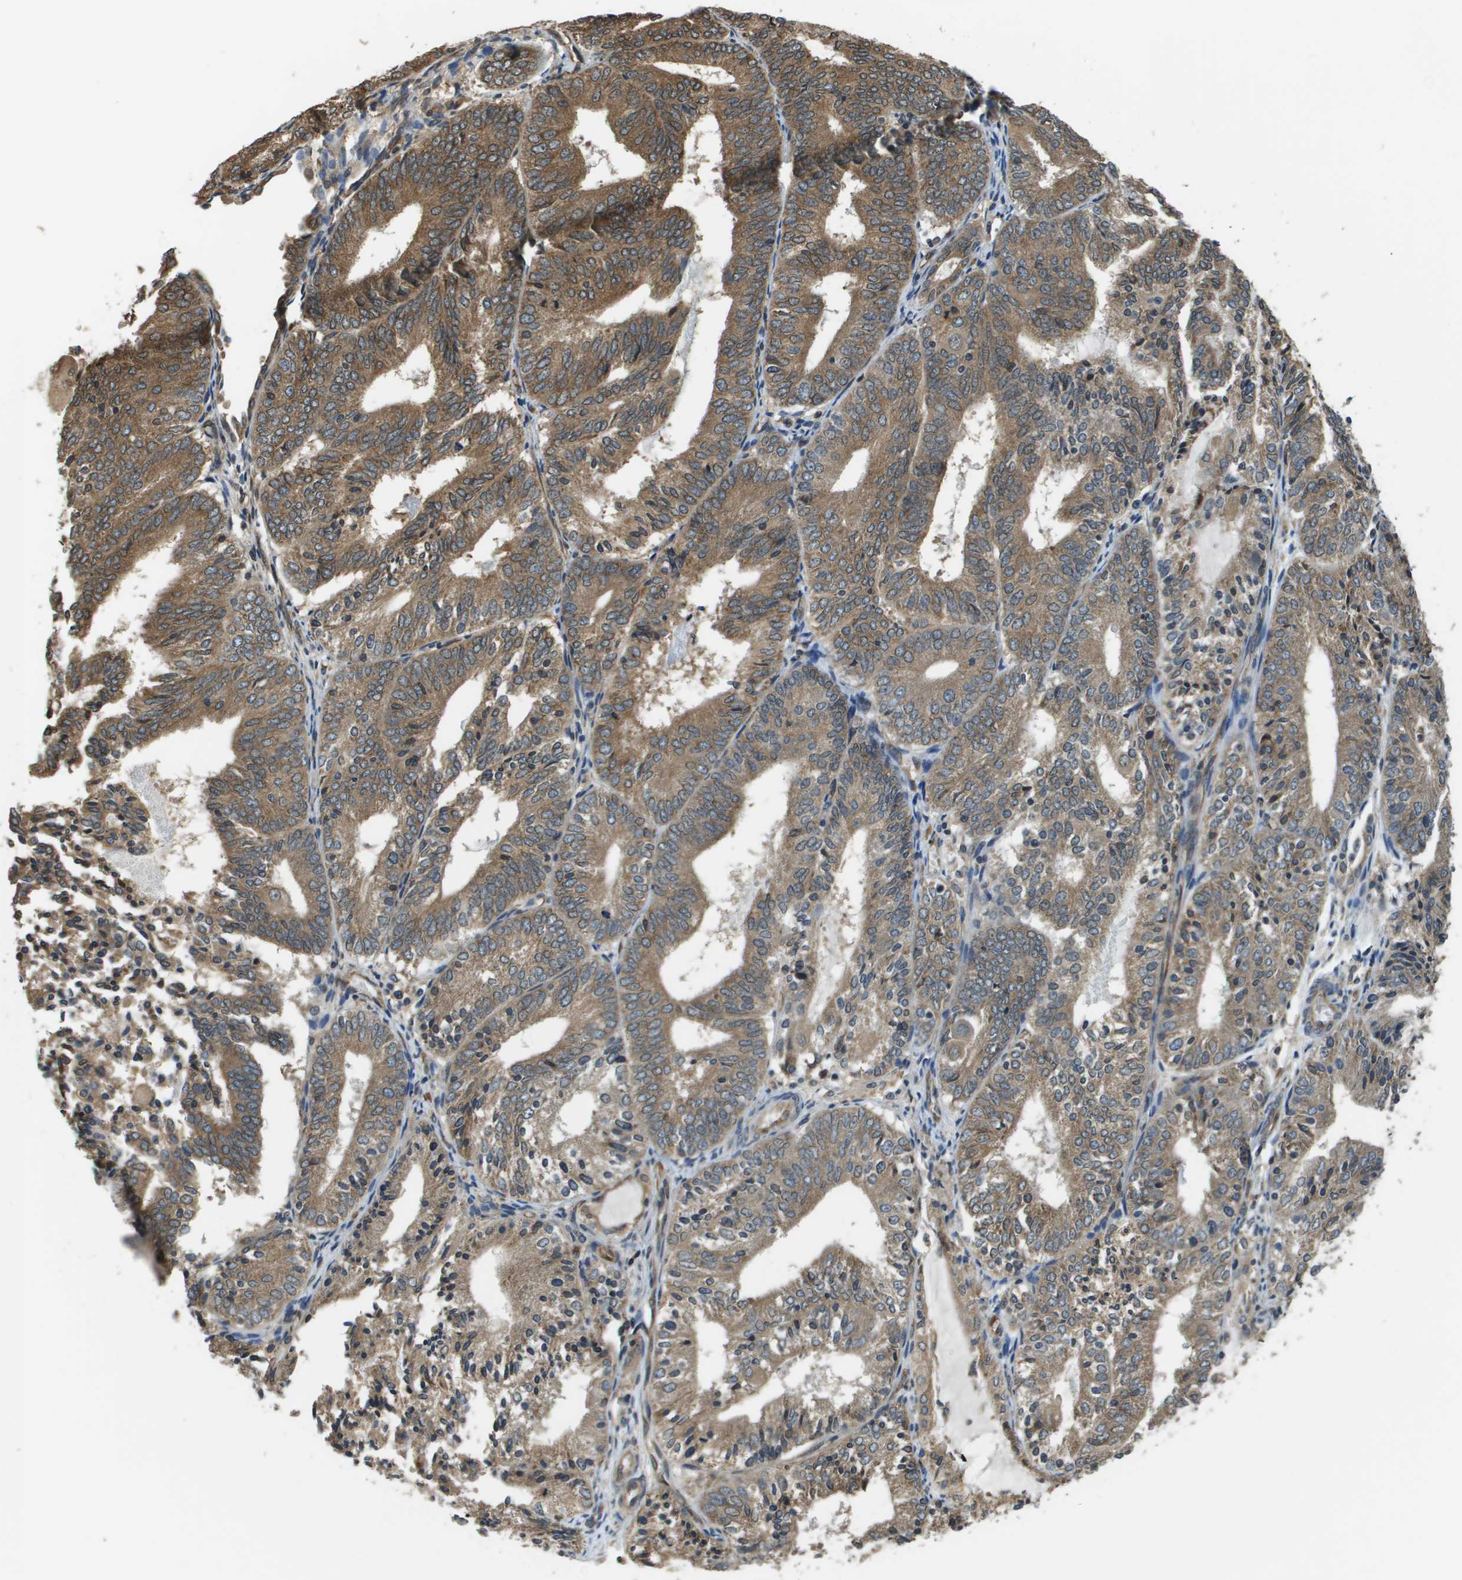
{"staining": {"intensity": "moderate", "quantity": ">75%", "location": "cytoplasmic/membranous"}, "tissue": "endometrial cancer", "cell_type": "Tumor cells", "image_type": "cancer", "snomed": [{"axis": "morphology", "description": "Adenocarcinoma, NOS"}, {"axis": "topography", "description": "Endometrium"}], "caption": "Endometrial cancer tissue displays moderate cytoplasmic/membranous positivity in about >75% of tumor cells", "gene": "SEC62", "patient": {"sex": "female", "age": 81}}